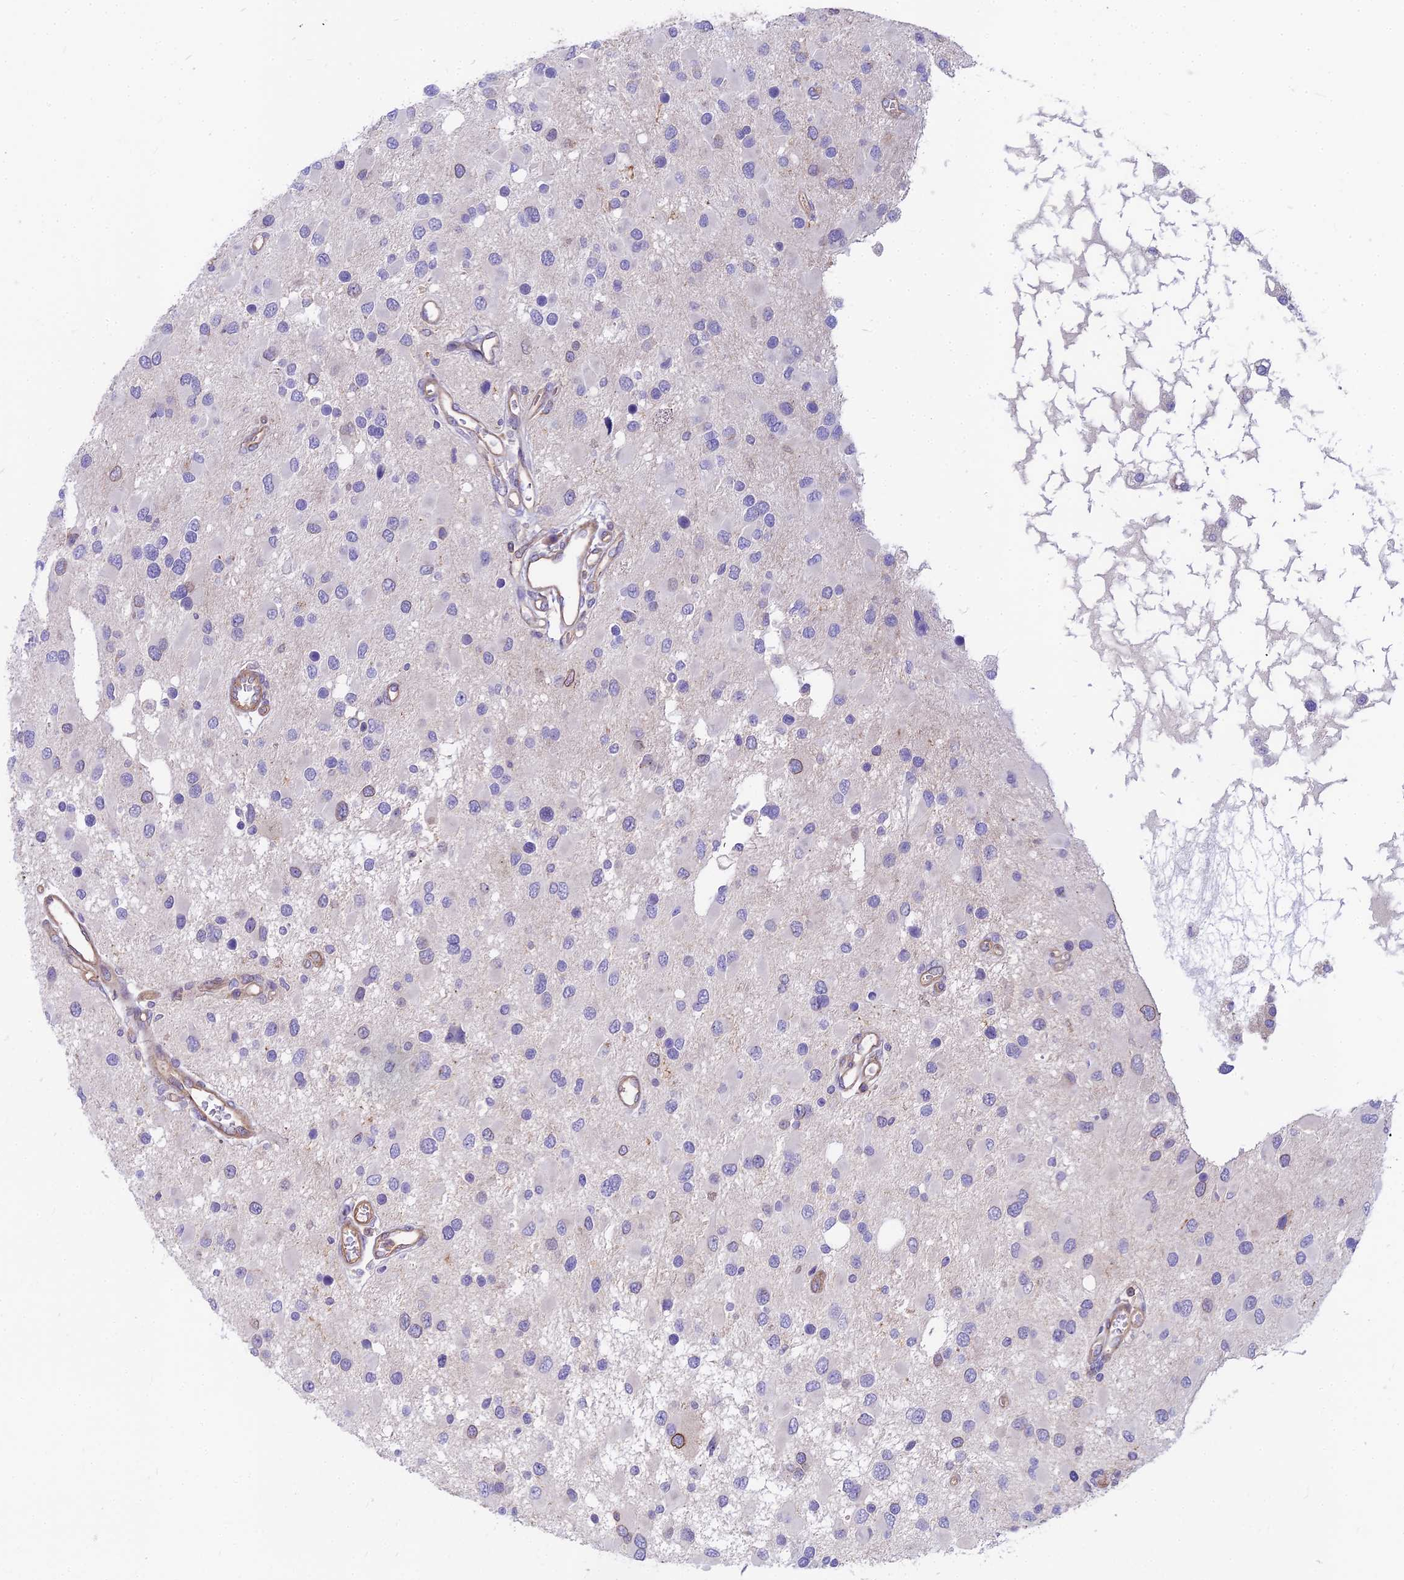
{"staining": {"intensity": "negative", "quantity": "none", "location": "none"}, "tissue": "glioma", "cell_type": "Tumor cells", "image_type": "cancer", "snomed": [{"axis": "morphology", "description": "Glioma, malignant, High grade"}, {"axis": "topography", "description": "Brain"}], "caption": "Histopathology image shows no significant protein staining in tumor cells of high-grade glioma (malignant).", "gene": "HLA-DOA", "patient": {"sex": "male", "age": 53}}